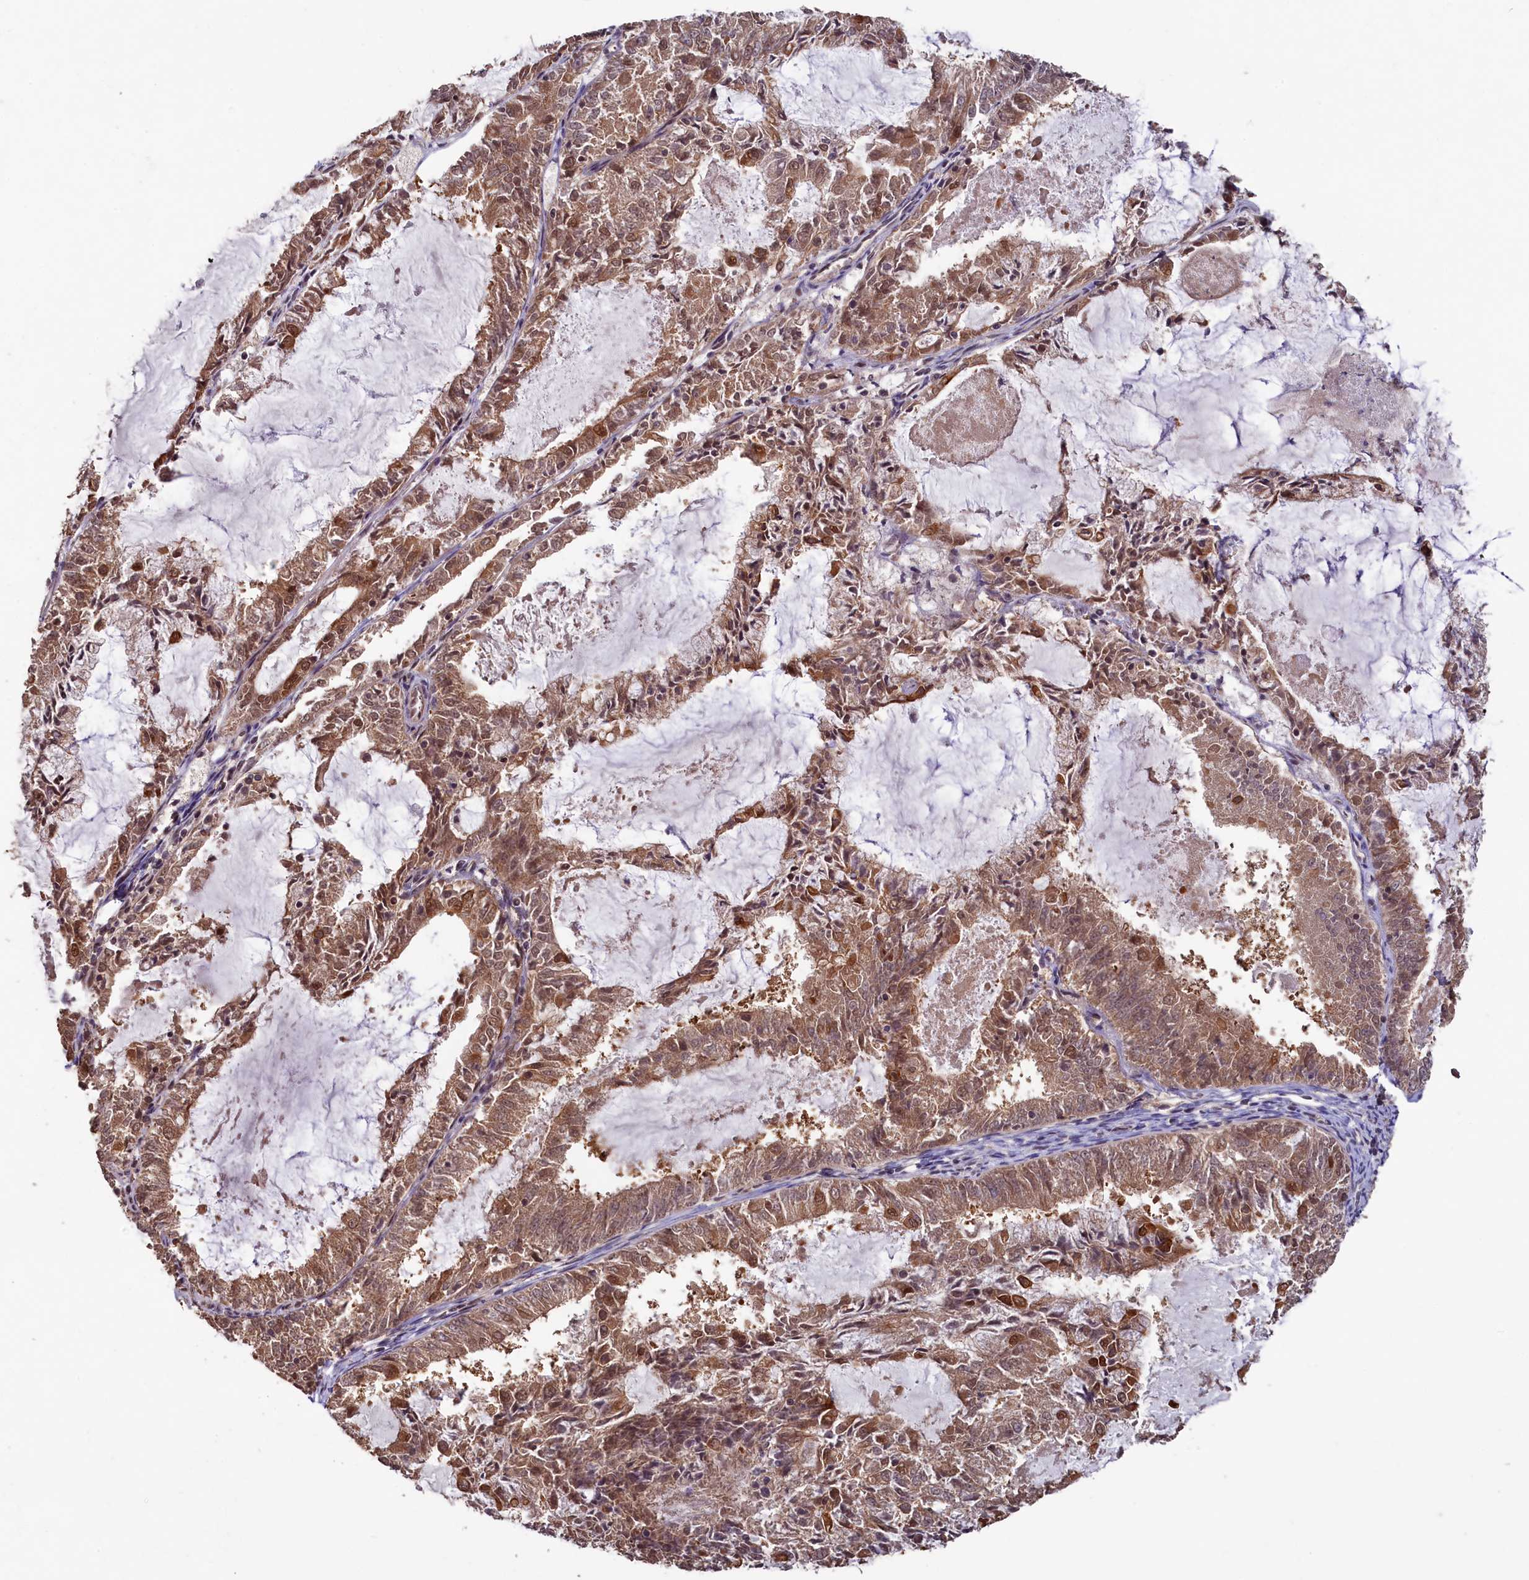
{"staining": {"intensity": "moderate", "quantity": ">75%", "location": "cytoplasmic/membranous,nuclear"}, "tissue": "endometrial cancer", "cell_type": "Tumor cells", "image_type": "cancer", "snomed": [{"axis": "morphology", "description": "Adenocarcinoma, NOS"}, {"axis": "topography", "description": "Endometrium"}], "caption": "Immunohistochemistry (IHC) photomicrograph of endometrial cancer stained for a protein (brown), which shows medium levels of moderate cytoplasmic/membranous and nuclear staining in about >75% of tumor cells.", "gene": "NAE1", "patient": {"sex": "female", "age": 57}}